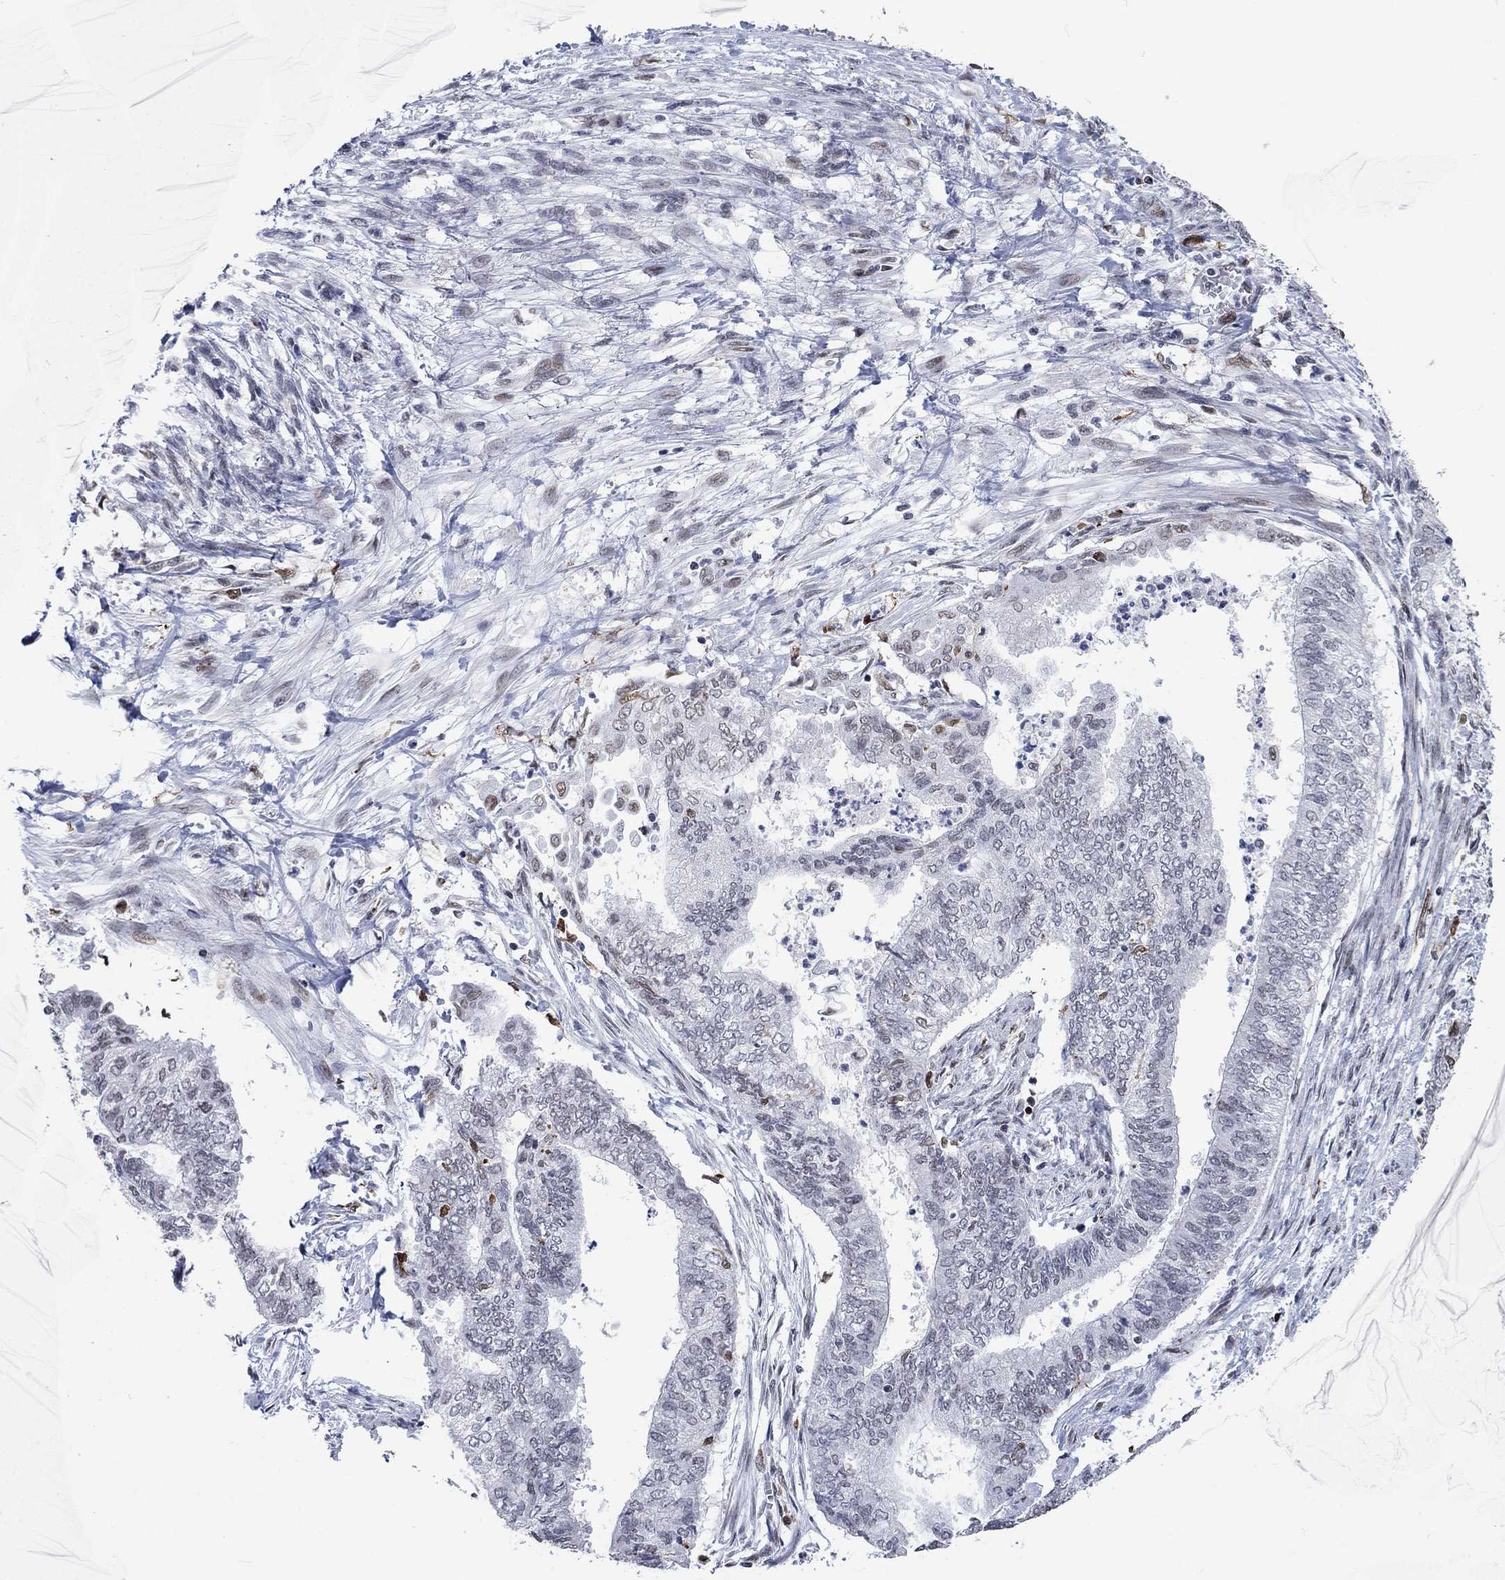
{"staining": {"intensity": "moderate", "quantity": "<25%", "location": "nuclear"}, "tissue": "endometrial cancer", "cell_type": "Tumor cells", "image_type": "cancer", "snomed": [{"axis": "morphology", "description": "Adenocarcinoma, NOS"}, {"axis": "topography", "description": "Endometrium"}], "caption": "The photomicrograph exhibits a brown stain indicating the presence of a protein in the nuclear of tumor cells in endometrial cancer. (Stains: DAB (3,3'-diaminobenzidine) in brown, nuclei in blue, Microscopy: brightfield microscopy at high magnification).", "gene": "HCFC1", "patient": {"sex": "female", "age": 65}}